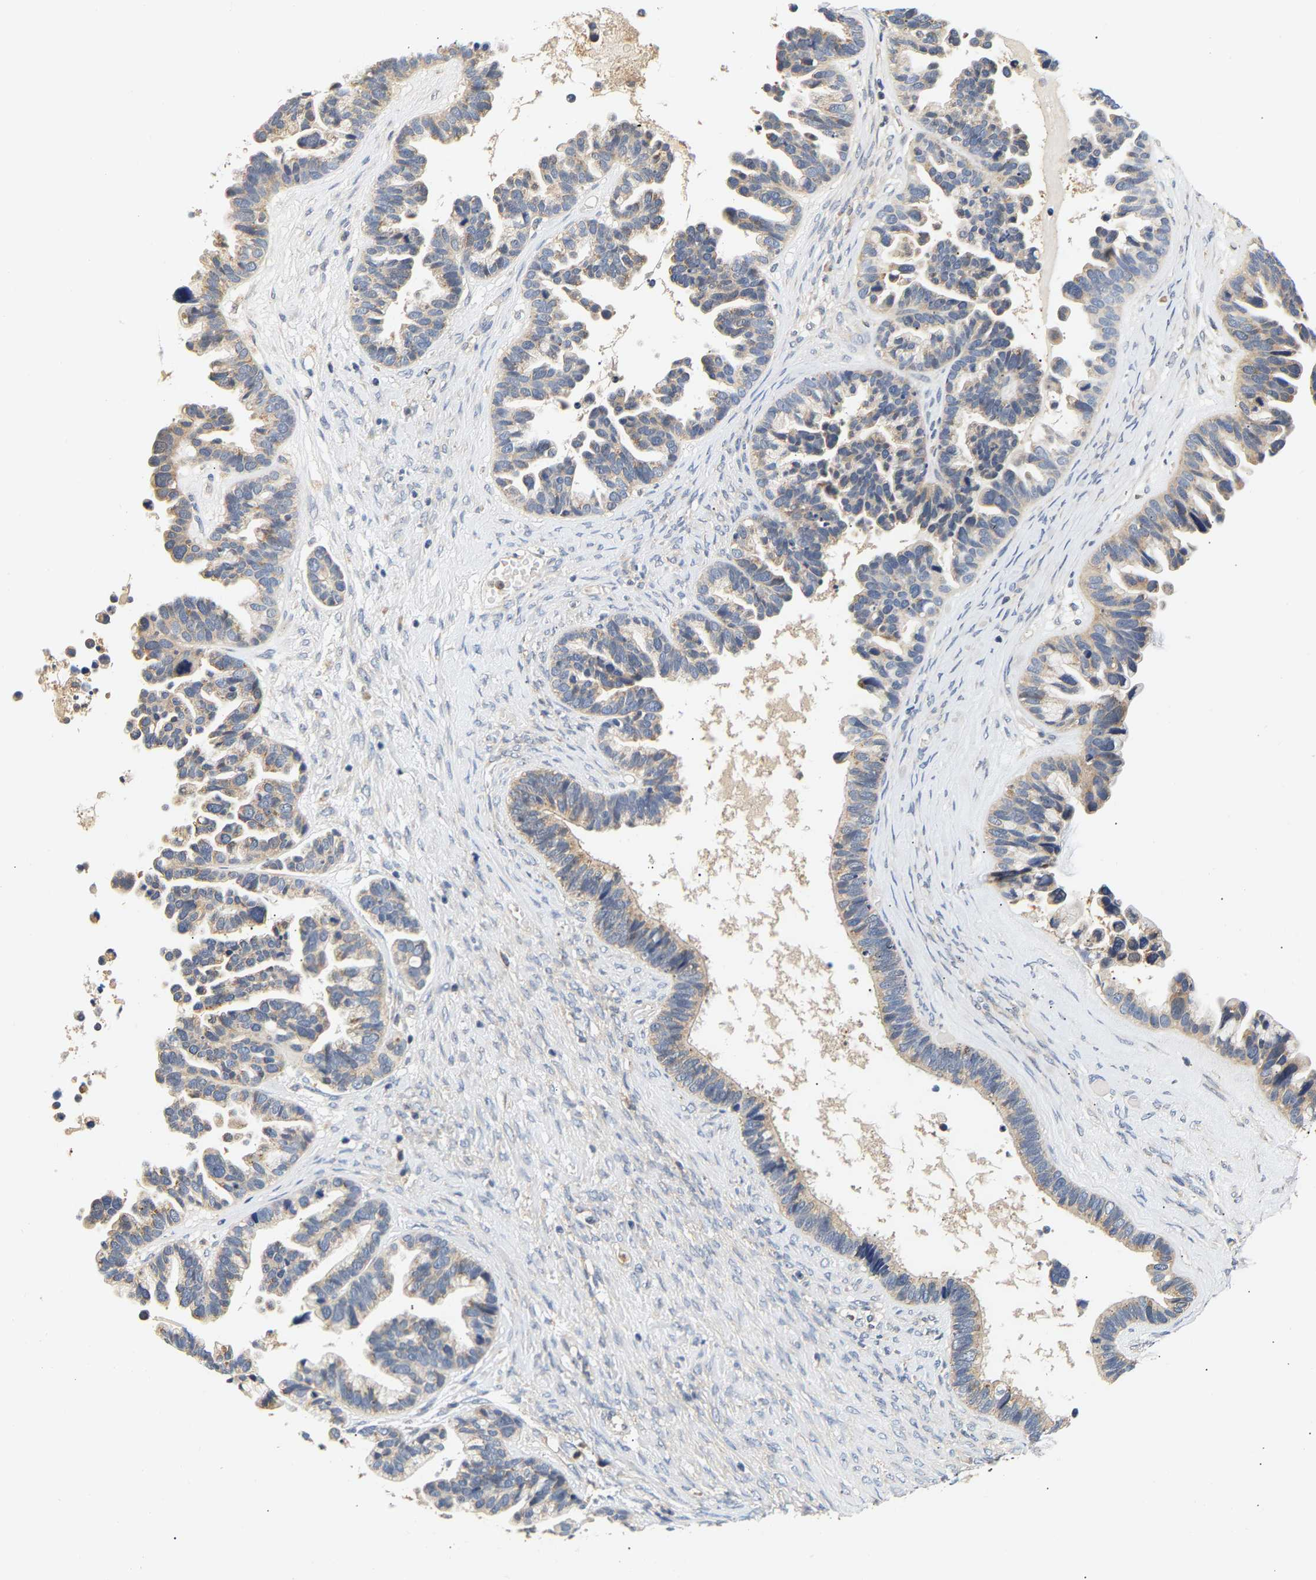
{"staining": {"intensity": "weak", "quantity": "25%-75%", "location": "cytoplasmic/membranous"}, "tissue": "ovarian cancer", "cell_type": "Tumor cells", "image_type": "cancer", "snomed": [{"axis": "morphology", "description": "Cystadenocarcinoma, serous, NOS"}, {"axis": "topography", "description": "Ovary"}], "caption": "High-magnification brightfield microscopy of ovarian cancer stained with DAB (brown) and counterstained with hematoxylin (blue). tumor cells exhibit weak cytoplasmic/membranous positivity is identified in approximately25%-75% of cells.", "gene": "PPID", "patient": {"sex": "female", "age": 56}}